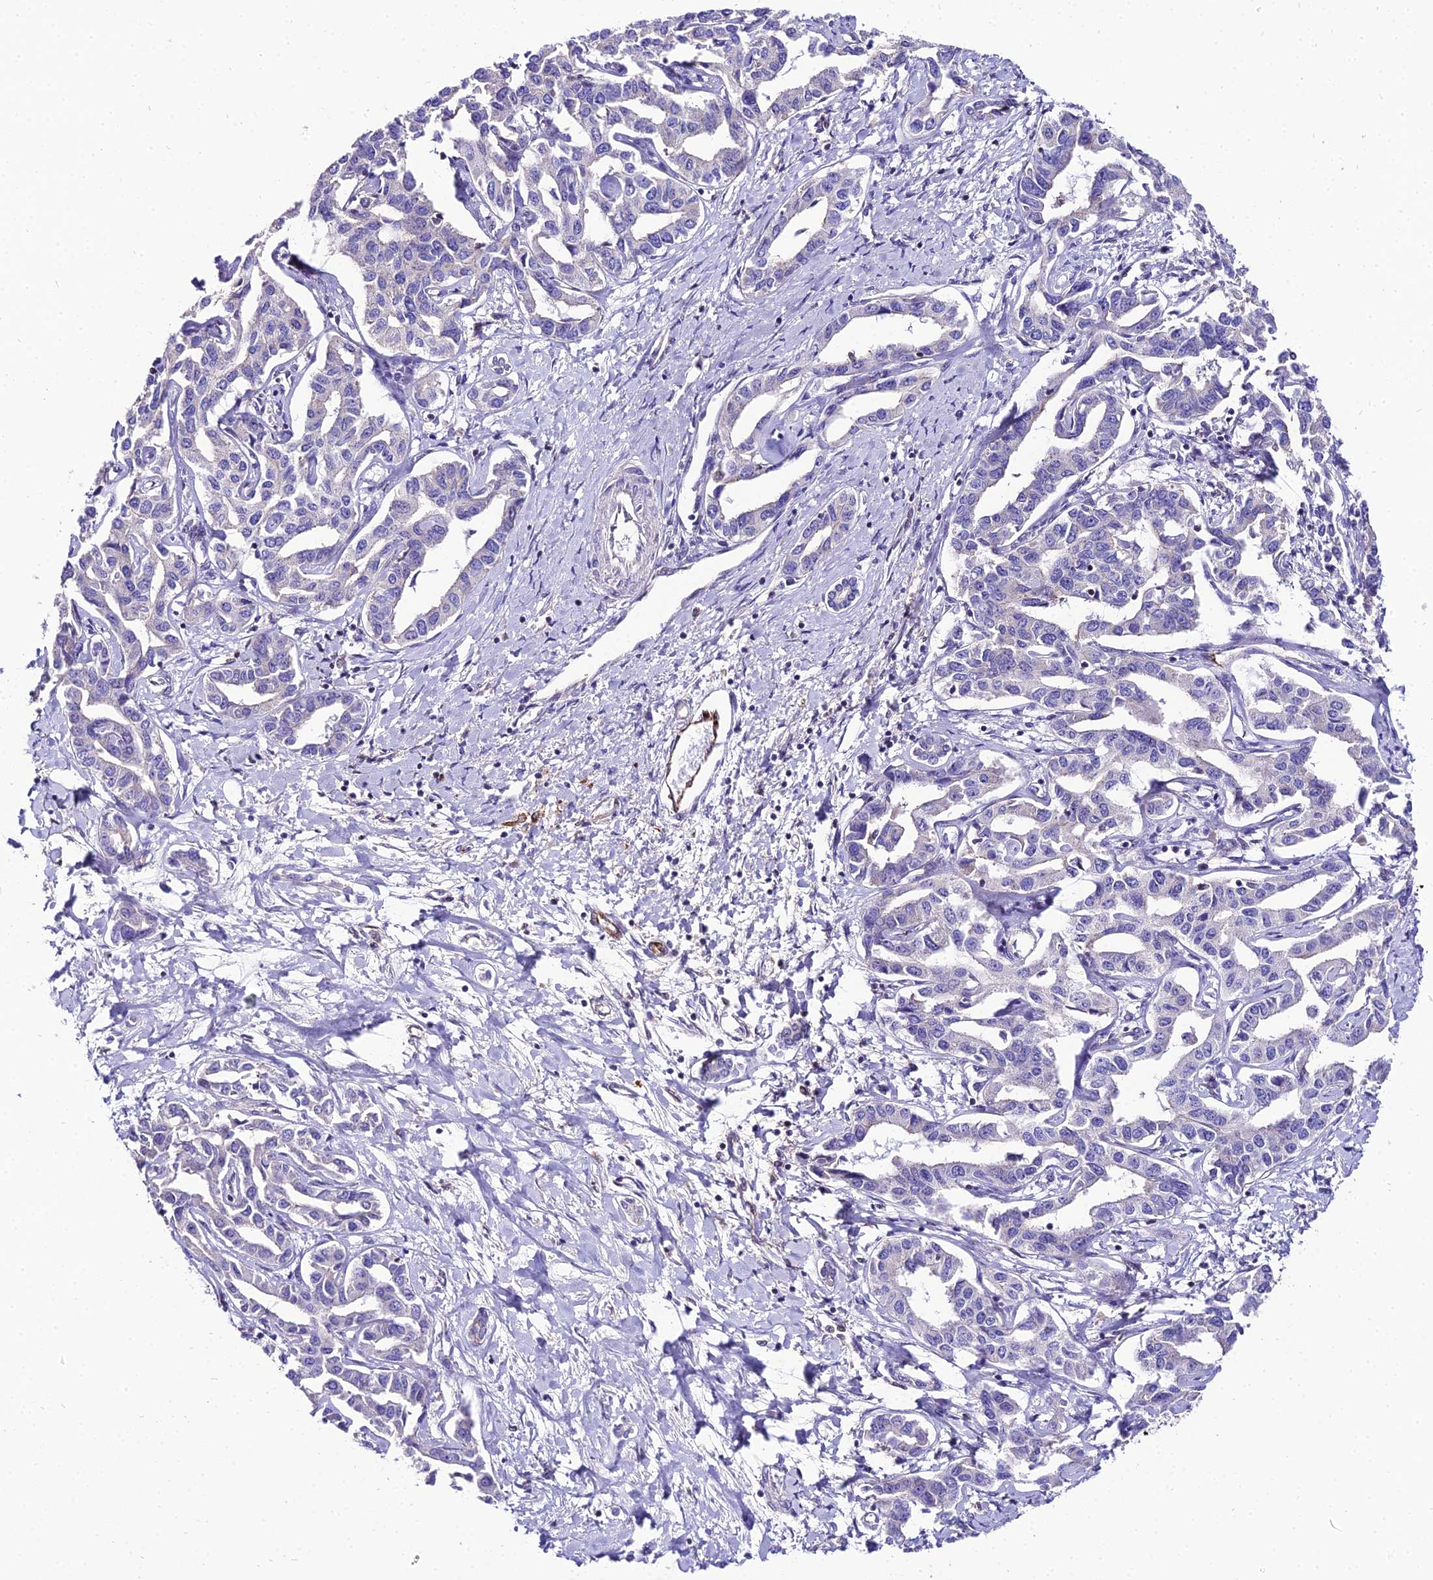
{"staining": {"intensity": "negative", "quantity": "none", "location": "none"}, "tissue": "liver cancer", "cell_type": "Tumor cells", "image_type": "cancer", "snomed": [{"axis": "morphology", "description": "Cholangiocarcinoma"}, {"axis": "topography", "description": "Liver"}], "caption": "Protein analysis of cholangiocarcinoma (liver) displays no significant positivity in tumor cells.", "gene": "SHQ1", "patient": {"sex": "male", "age": 59}}